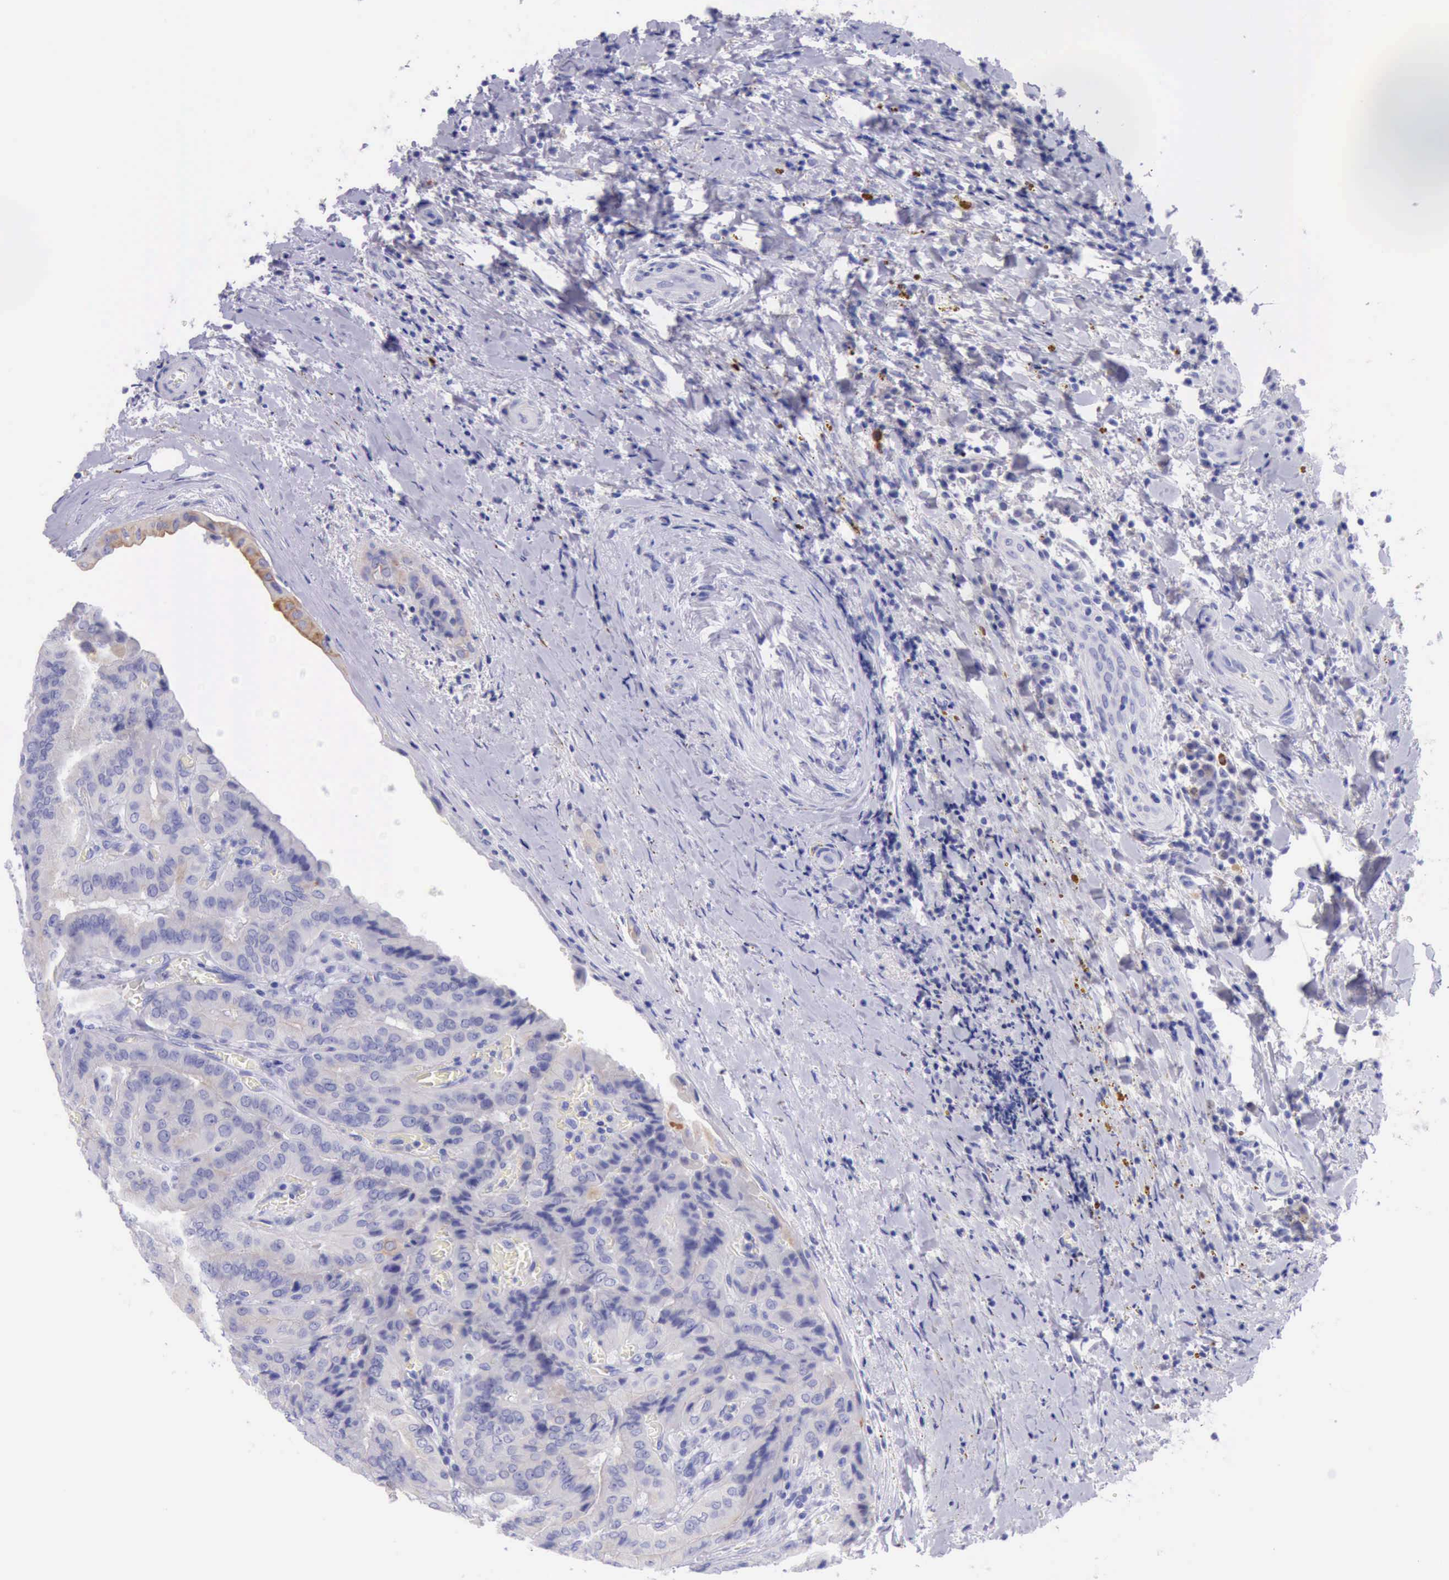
{"staining": {"intensity": "negative", "quantity": "none", "location": "none"}, "tissue": "thyroid cancer", "cell_type": "Tumor cells", "image_type": "cancer", "snomed": [{"axis": "morphology", "description": "Papillary adenocarcinoma, NOS"}, {"axis": "topography", "description": "Thyroid gland"}], "caption": "High power microscopy histopathology image of an immunohistochemistry histopathology image of thyroid cancer, revealing no significant expression in tumor cells.", "gene": "KRT8", "patient": {"sex": "female", "age": 71}}